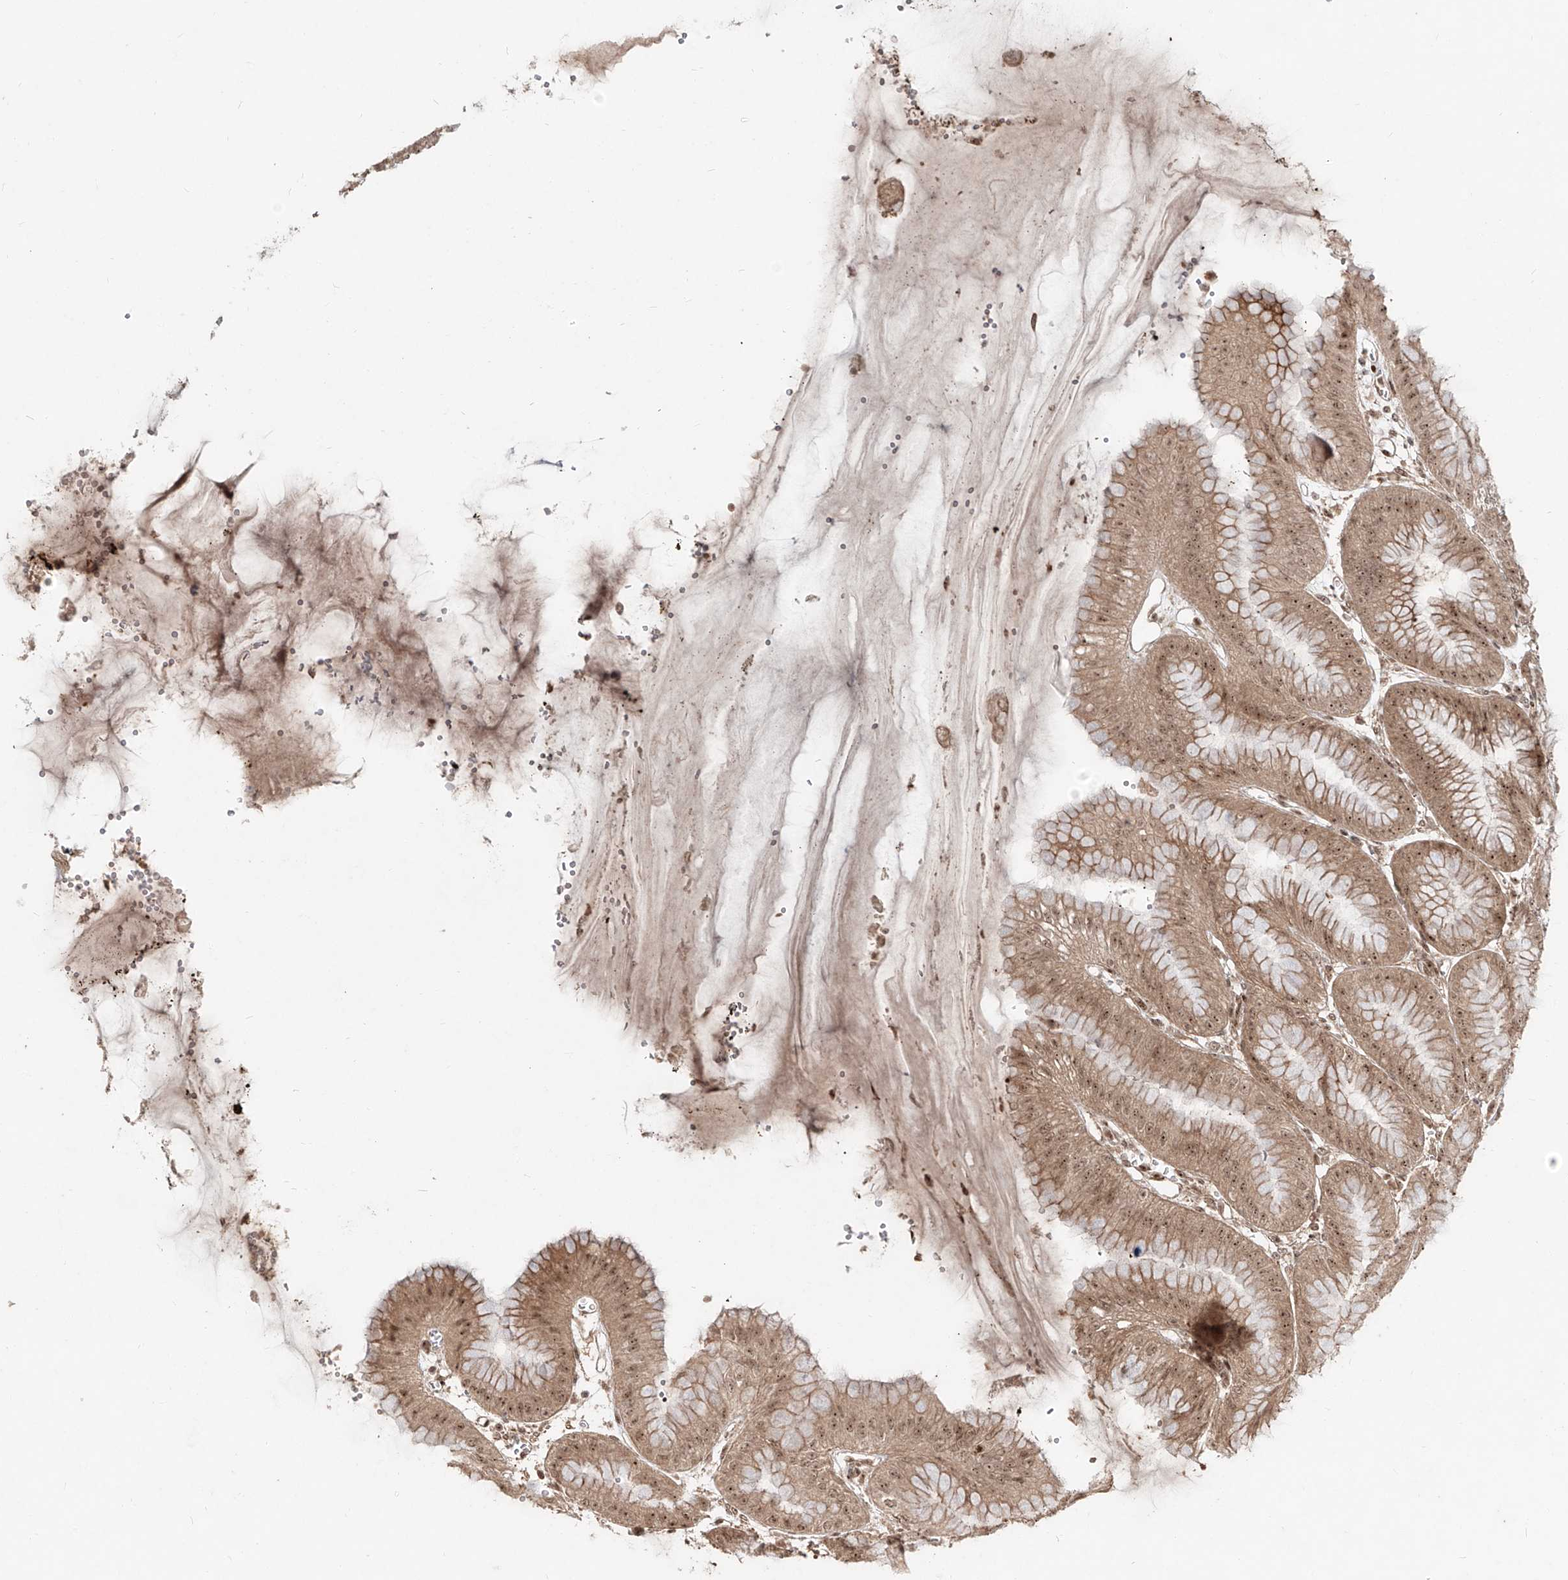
{"staining": {"intensity": "moderate", "quantity": ">75%", "location": "cytoplasmic/membranous,nuclear"}, "tissue": "stomach", "cell_type": "Glandular cells", "image_type": "normal", "snomed": [{"axis": "morphology", "description": "Normal tissue, NOS"}, {"axis": "topography", "description": "Stomach, lower"}], "caption": "Moderate cytoplasmic/membranous,nuclear staining for a protein is seen in about >75% of glandular cells of normal stomach using immunohistochemistry.", "gene": "ZNF710", "patient": {"sex": "male", "age": 71}}